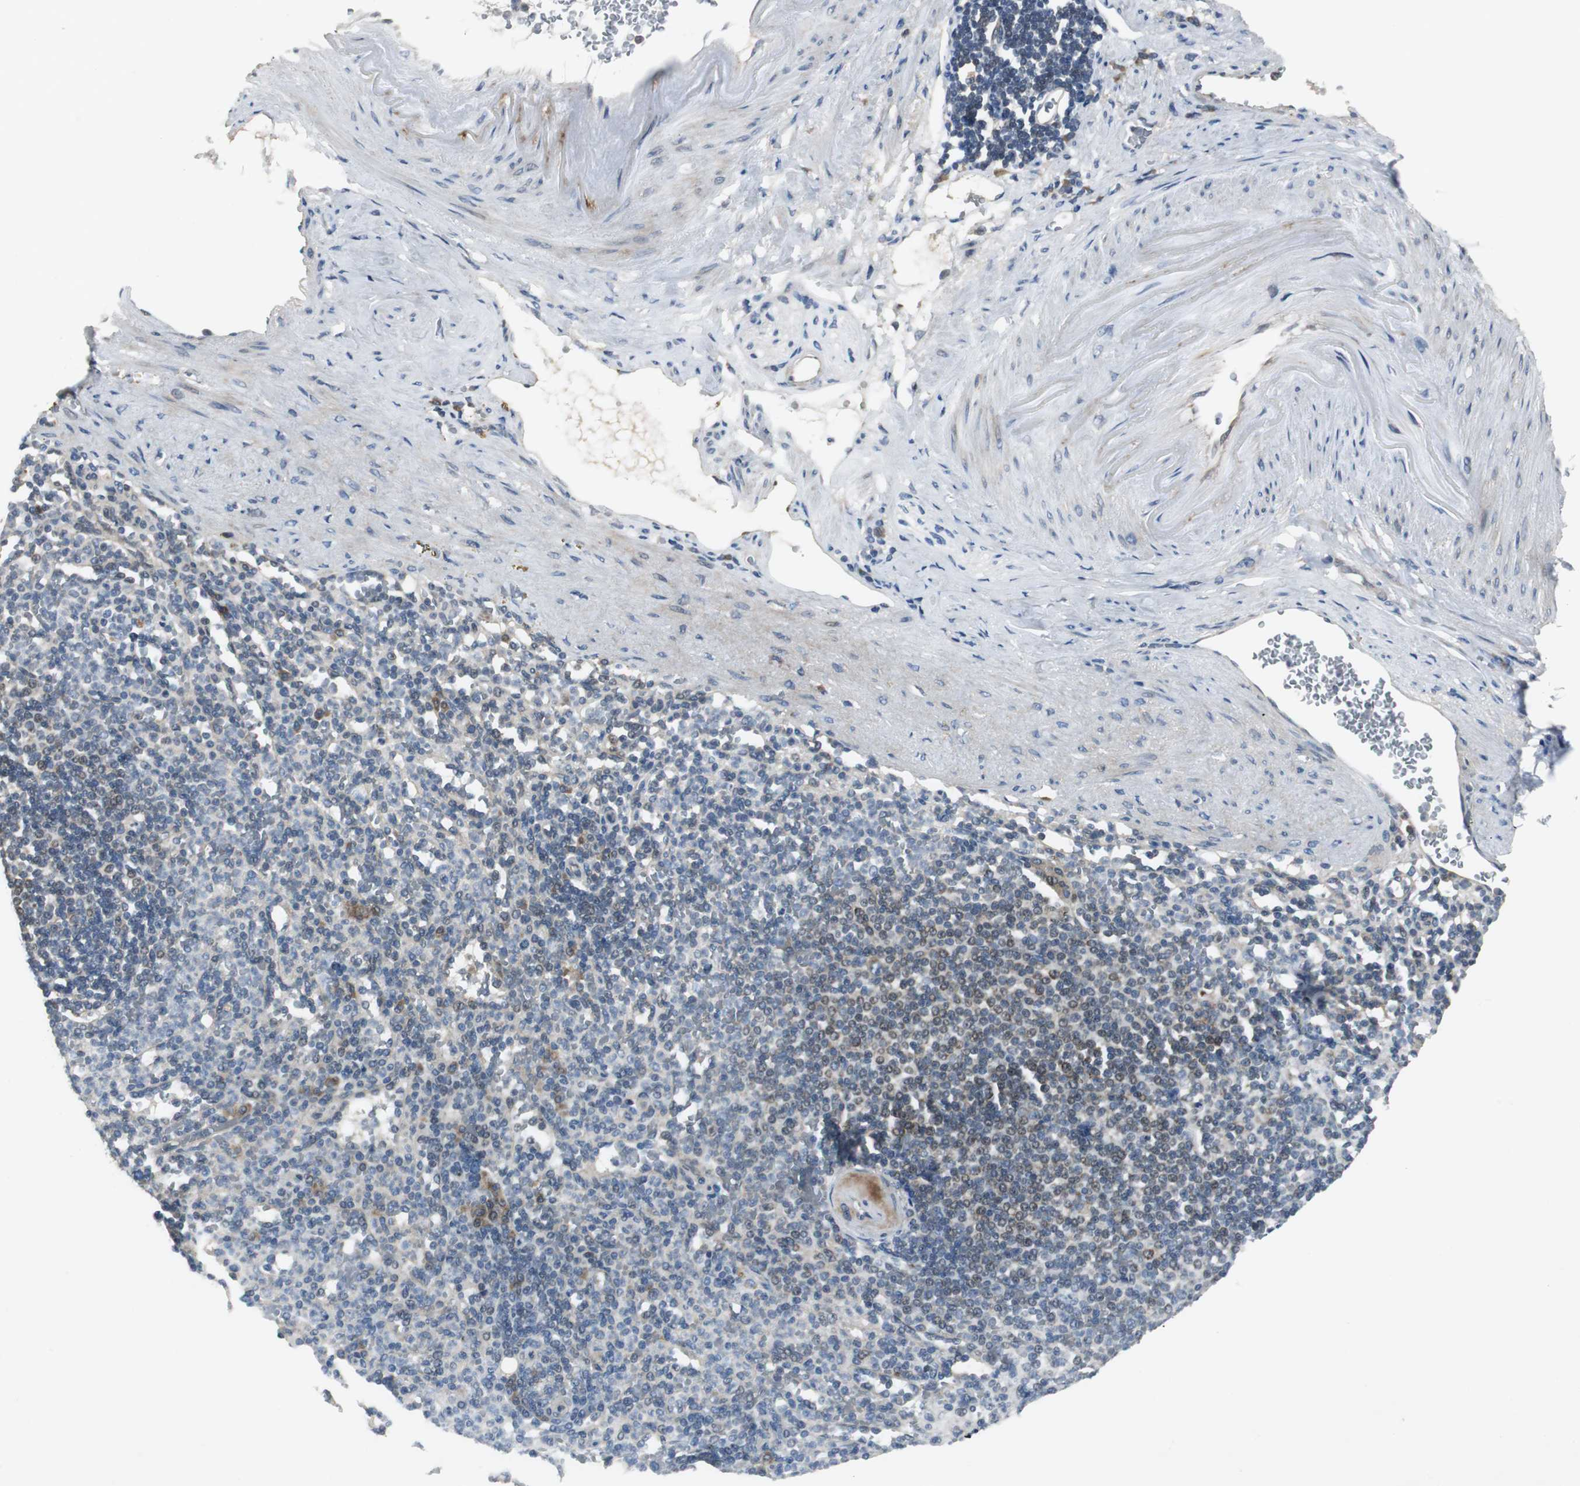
{"staining": {"intensity": "negative", "quantity": "none", "location": "none"}, "tissue": "spleen", "cell_type": "Cells in red pulp", "image_type": "normal", "snomed": [{"axis": "morphology", "description": "Normal tissue, NOS"}, {"axis": "topography", "description": "Spleen"}], "caption": "Cells in red pulp show no significant protein expression in benign spleen. The staining was performed using DAB to visualize the protein expression in brown, while the nuclei were stained in blue with hematoxylin (Magnification: 20x).", "gene": "MYT1", "patient": {"sex": "female", "age": 74}}